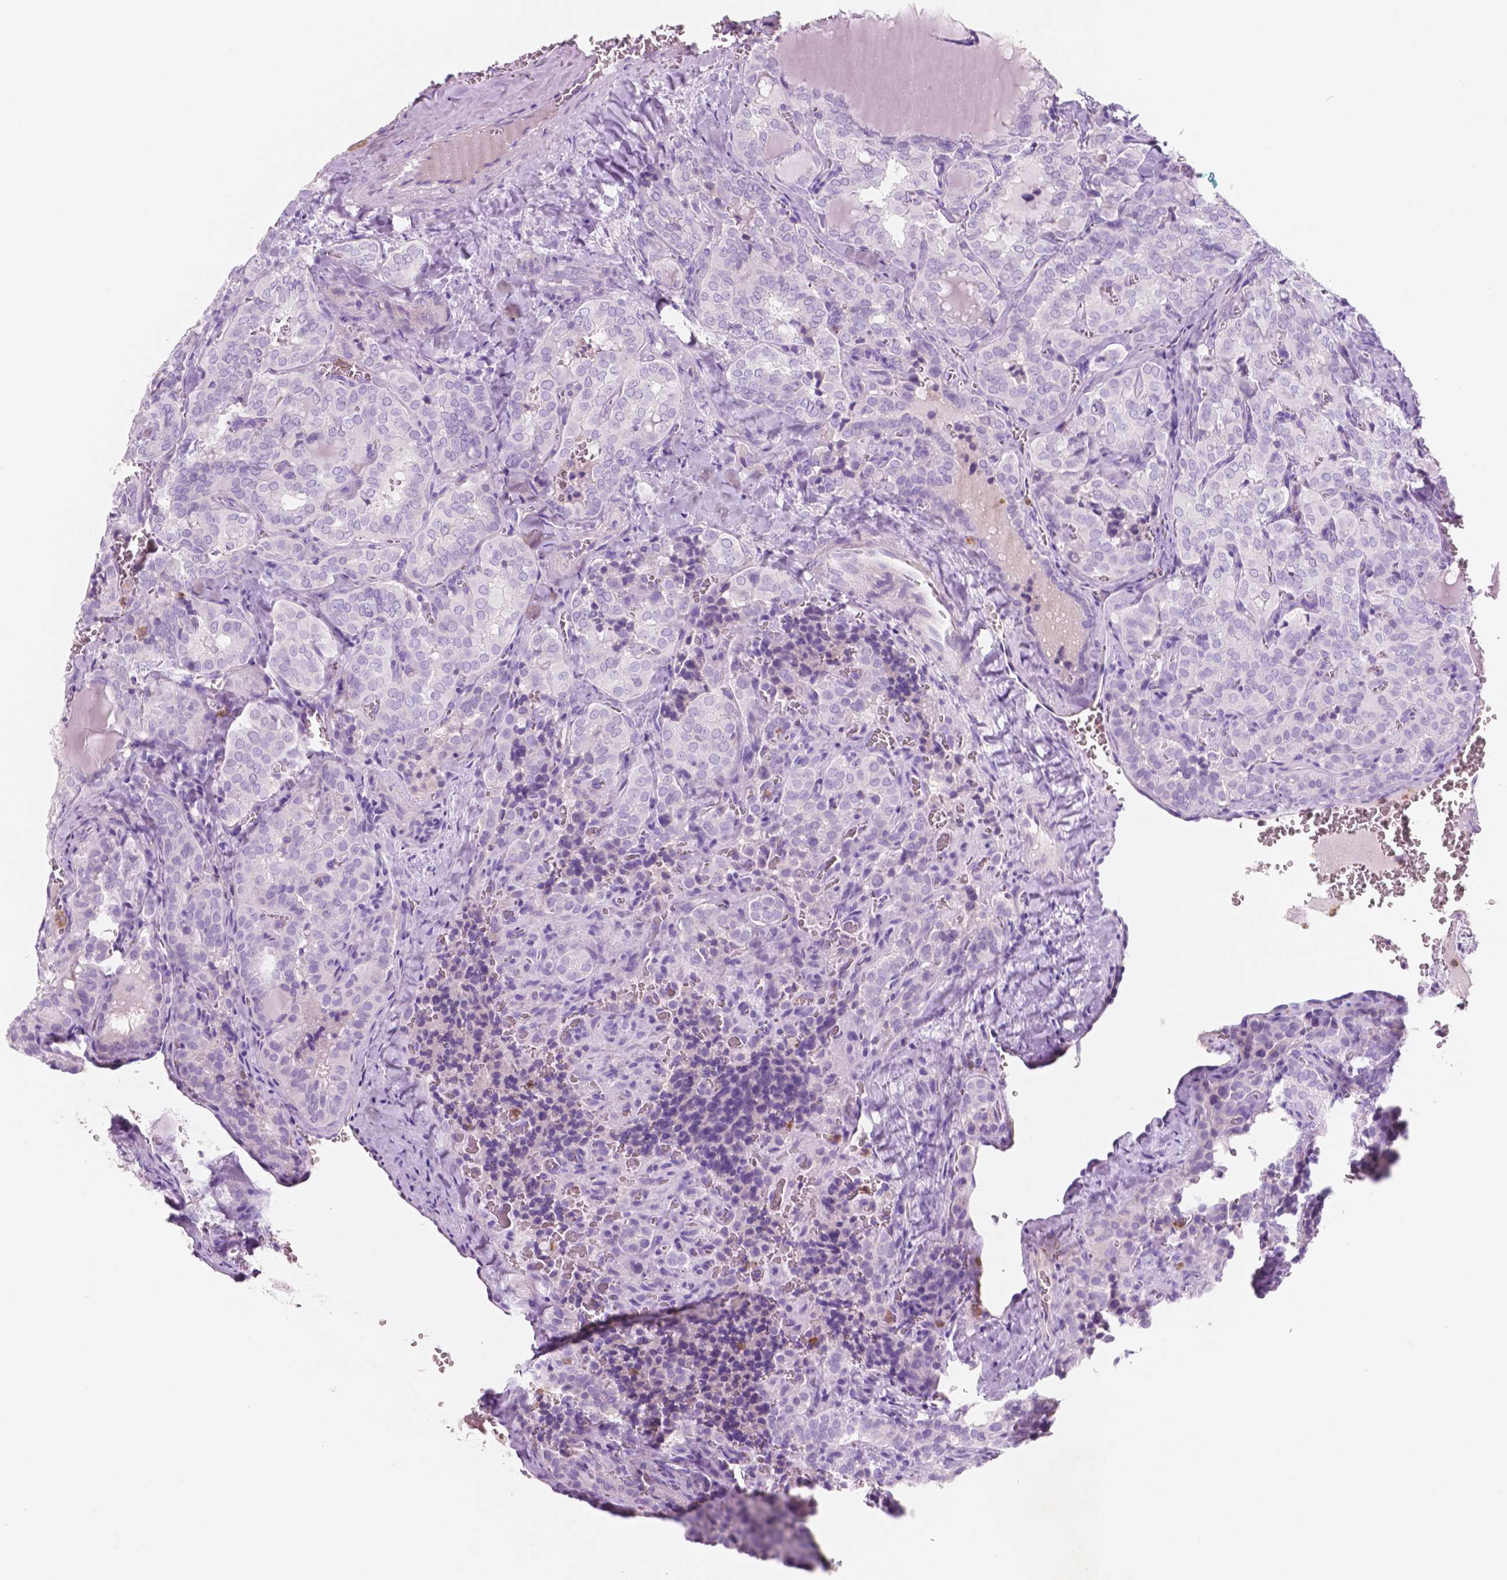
{"staining": {"intensity": "negative", "quantity": "none", "location": "none"}, "tissue": "thyroid cancer", "cell_type": "Tumor cells", "image_type": "cancer", "snomed": [{"axis": "morphology", "description": "Papillary adenocarcinoma, NOS"}, {"axis": "topography", "description": "Thyroid gland"}], "caption": "IHC of thyroid cancer (papillary adenocarcinoma) reveals no staining in tumor cells.", "gene": "CUZD1", "patient": {"sex": "female", "age": 41}}